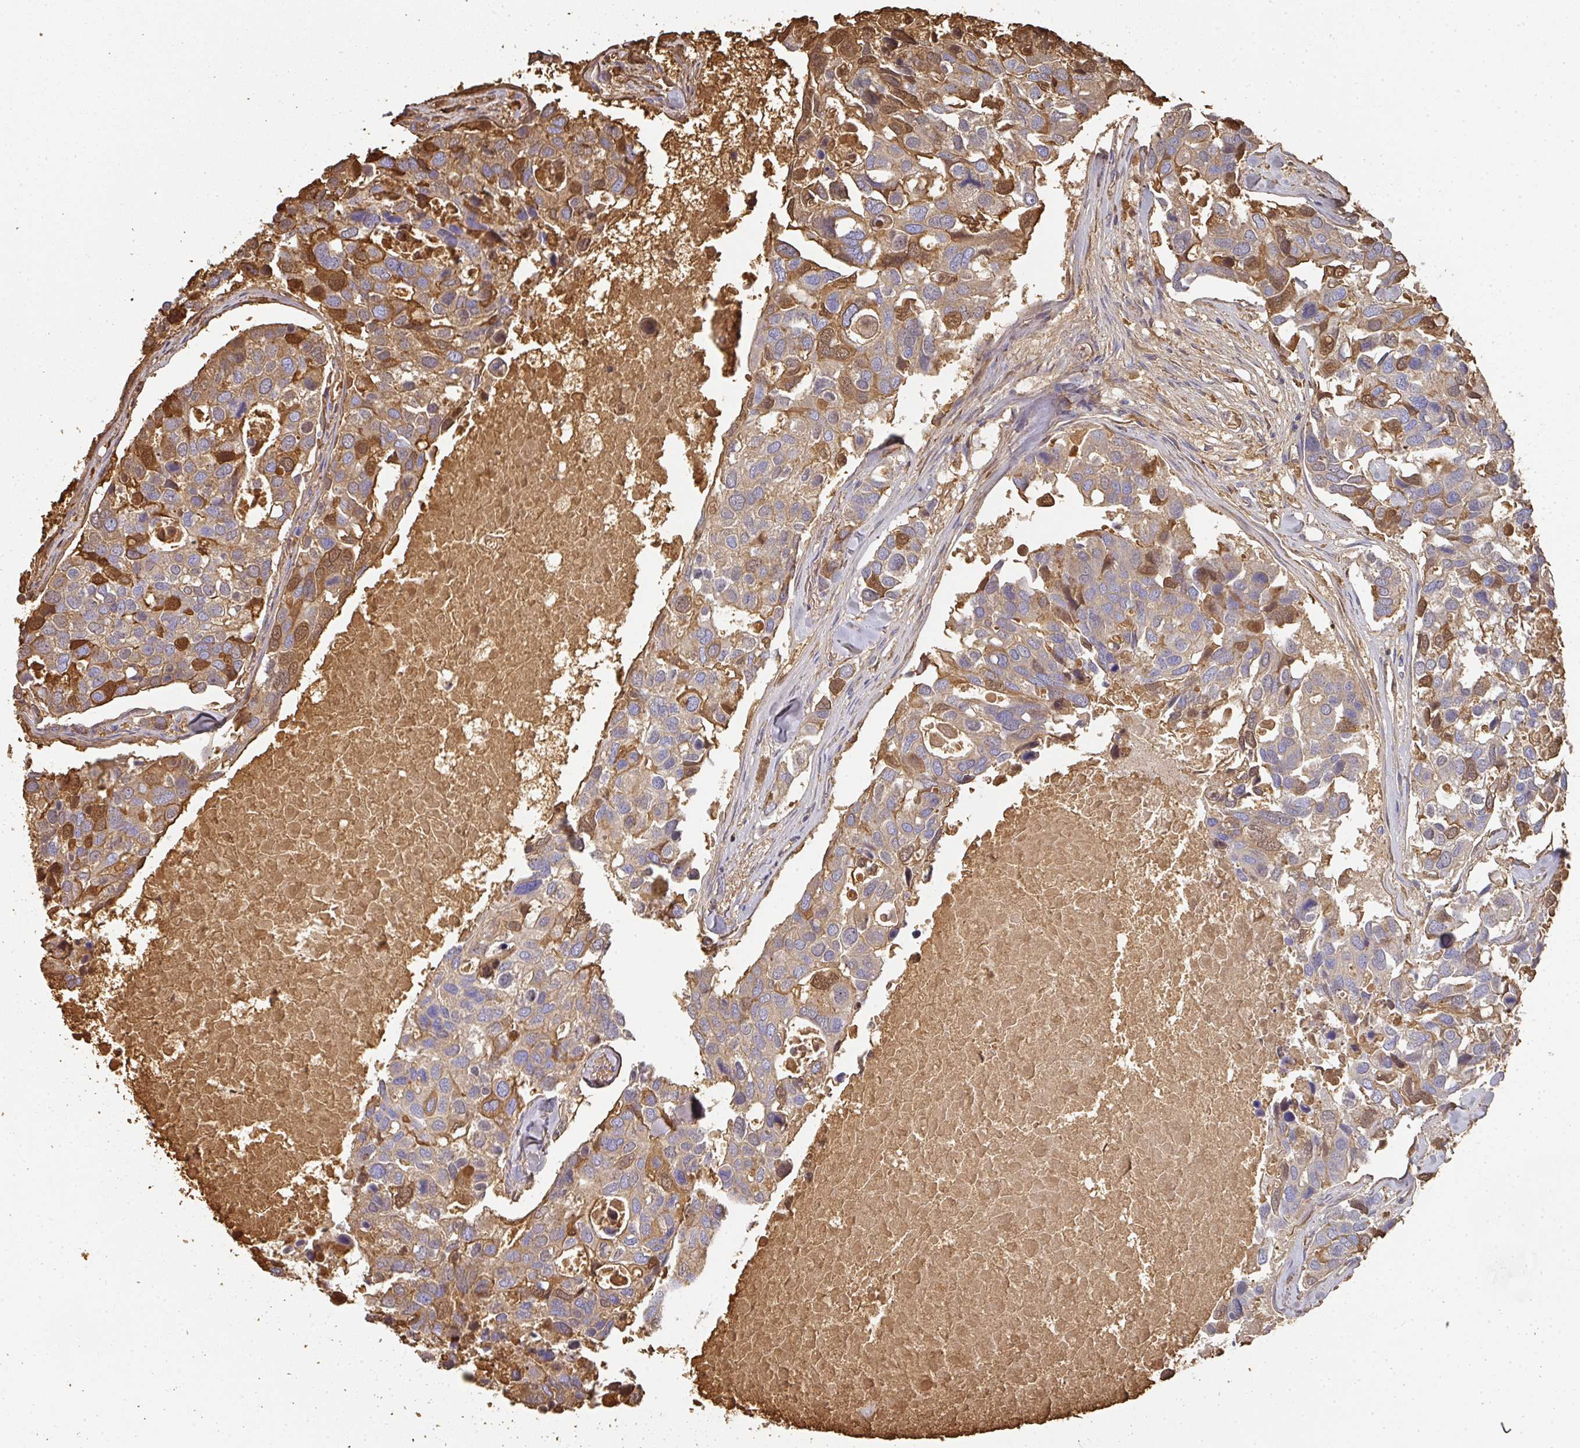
{"staining": {"intensity": "strong", "quantity": "<25%", "location": "cytoplasmic/membranous"}, "tissue": "breast cancer", "cell_type": "Tumor cells", "image_type": "cancer", "snomed": [{"axis": "morphology", "description": "Duct carcinoma"}, {"axis": "topography", "description": "Breast"}], "caption": "IHC photomicrograph of human breast cancer (infiltrating ductal carcinoma) stained for a protein (brown), which demonstrates medium levels of strong cytoplasmic/membranous expression in approximately <25% of tumor cells.", "gene": "ALB", "patient": {"sex": "female", "age": 83}}